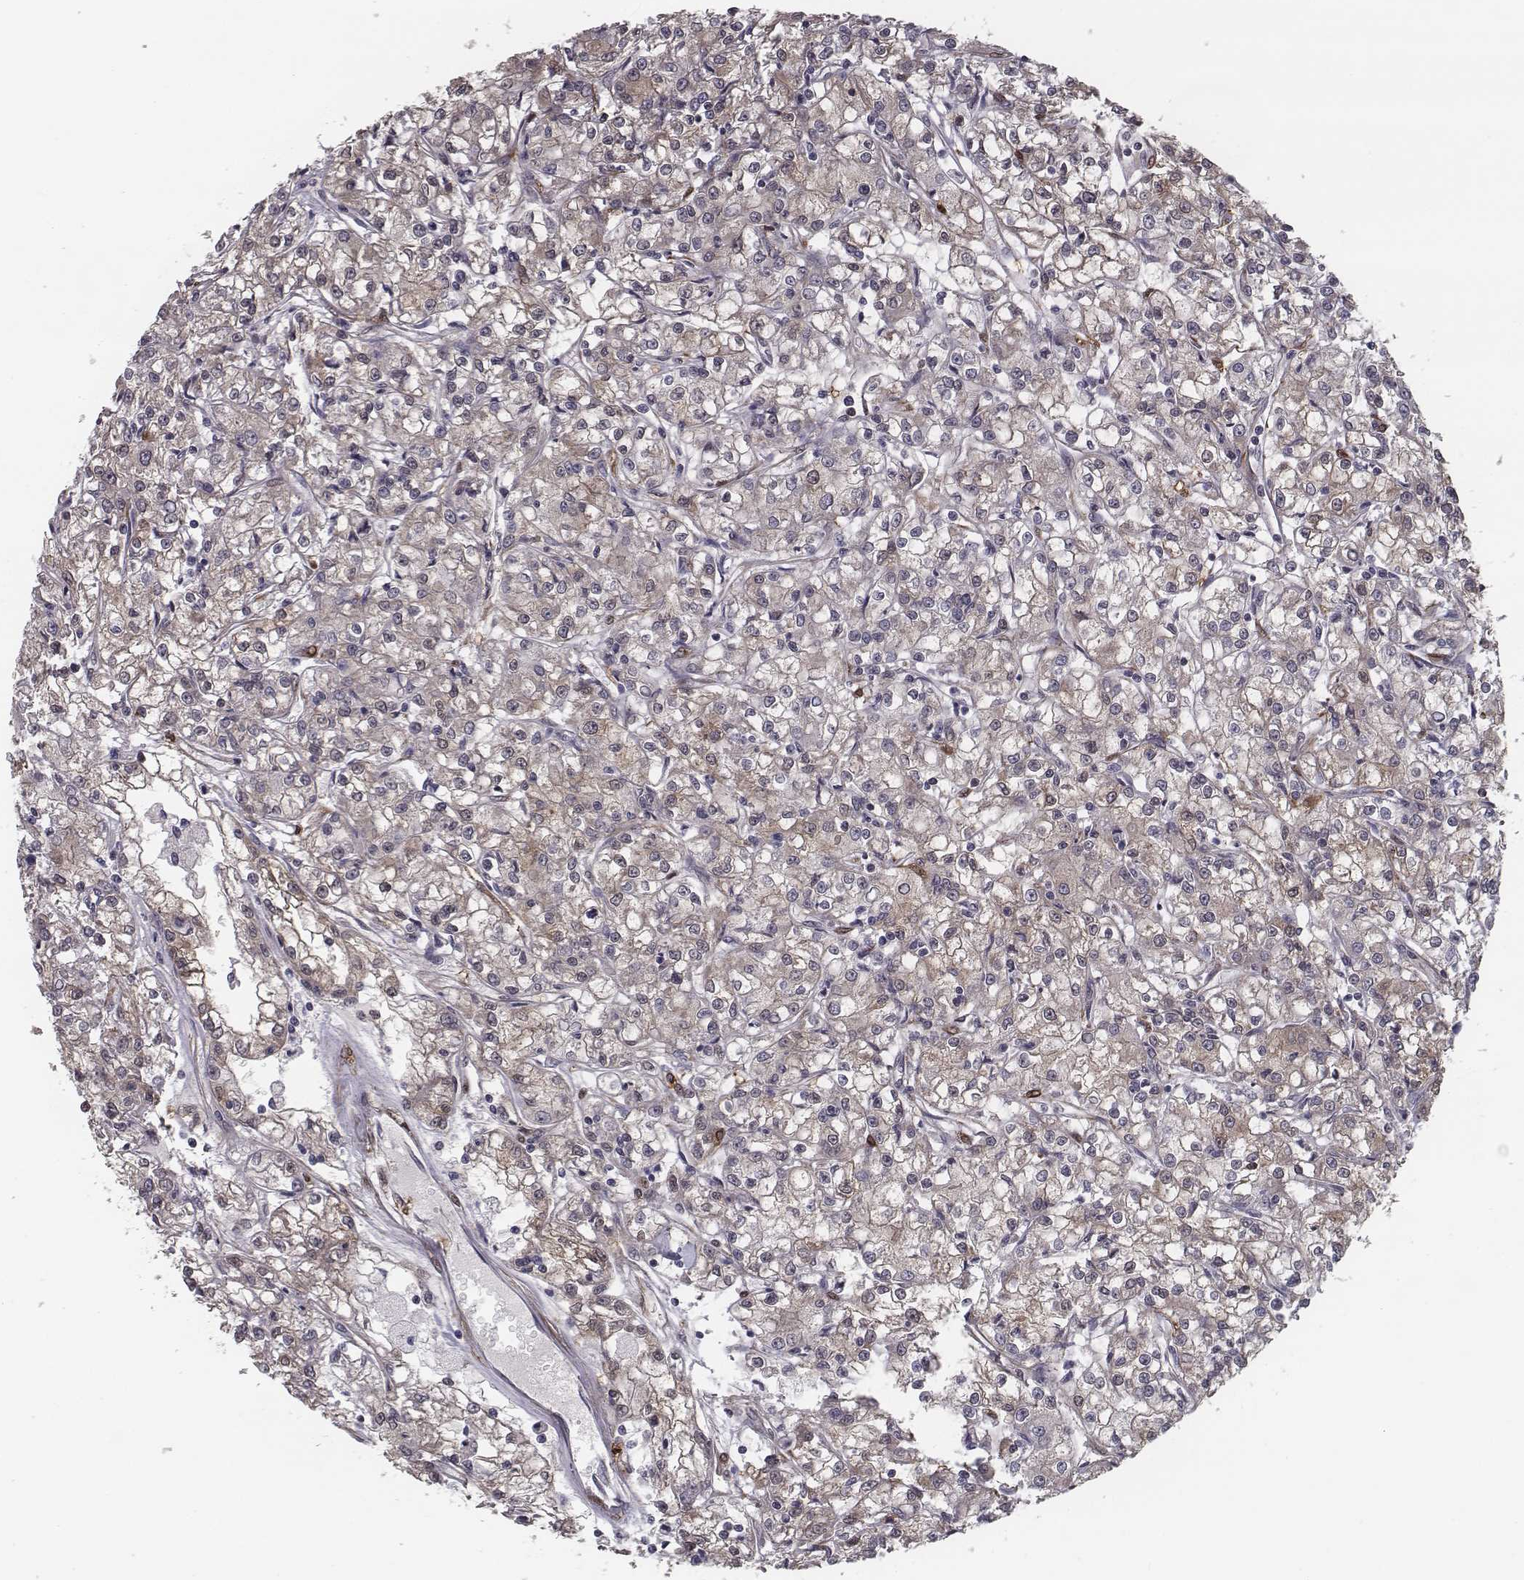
{"staining": {"intensity": "weak", "quantity": "<25%", "location": "cytoplasmic/membranous"}, "tissue": "renal cancer", "cell_type": "Tumor cells", "image_type": "cancer", "snomed": [{"axis": "morphology", "description": "Adenocarcinoma, NOS"}, {"axis": "topography", "description": "Kidney"}], "caption": "IHC histopathology image of neoplastic tissue: adenocarcinoma (renal) stained with DAB (3,3'-diaminobenzidine) shows no significant protein positivity in tumor cells. (DAB (3,3'-diaminobenzidine) immunohistochemistry with hematoxylin counter stain).", "gene": "ISYNA1", "patient": {"sex": "female", "age": 59}}